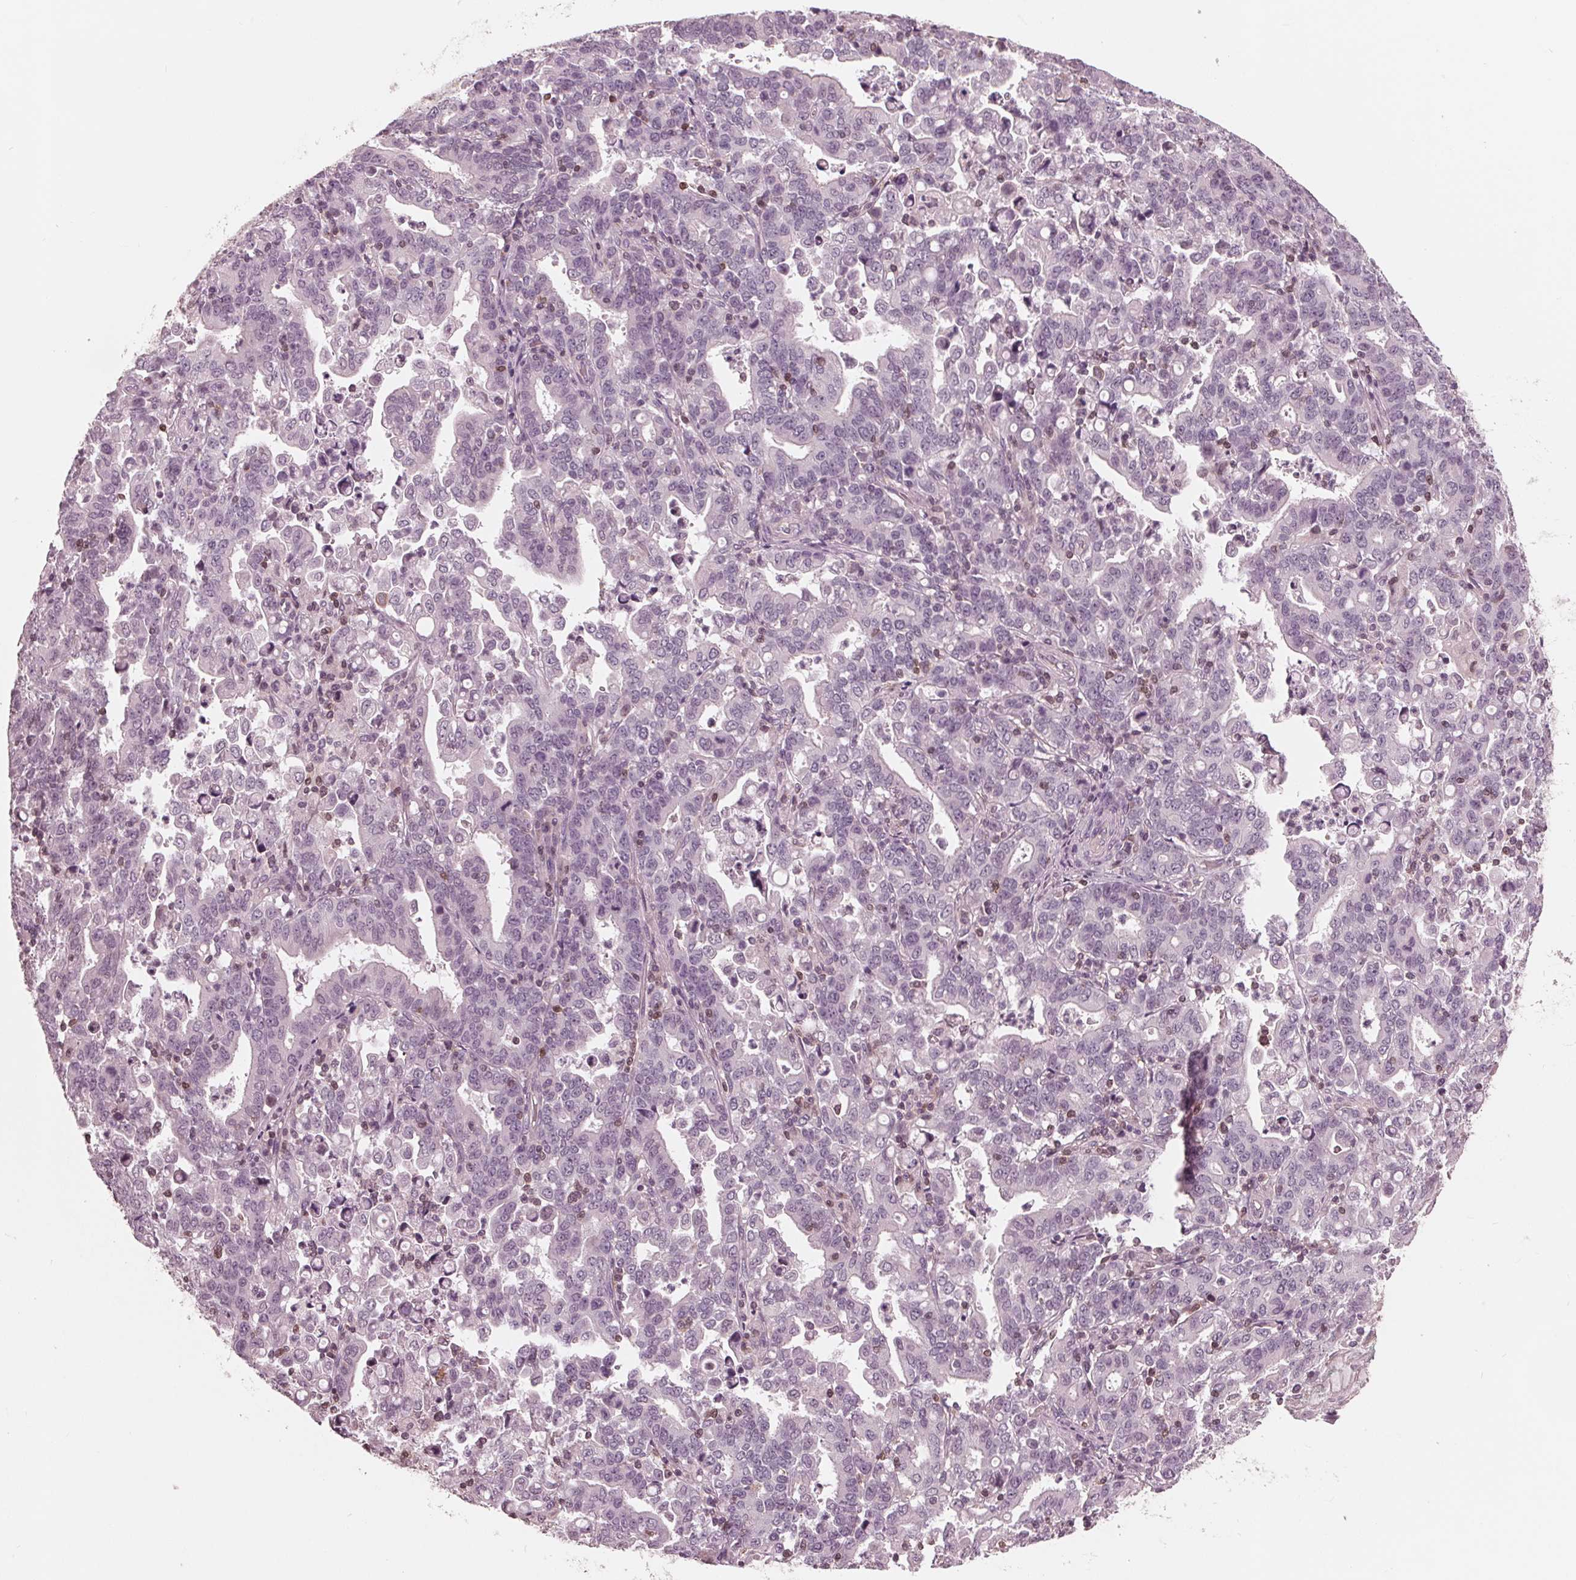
{"staining": {"intensity": "negative", "quantity": "none", "location": "none"}, "tissue": "stomach cancer", "cell_type": "Tumor cells", "image_type": "cancer", "snomed": [{"axis": "morphology", "description": "Adenocarcinoma, NOS"}, {"axis": "topography", "description": "Stomach"}], "caption": "This is an immunohistochemistry micrograph of stomach adenocarcinoma. There is no staining in tumor cells.", "gene": "ING3", "patient": {"sex": "male", "age": 82}}